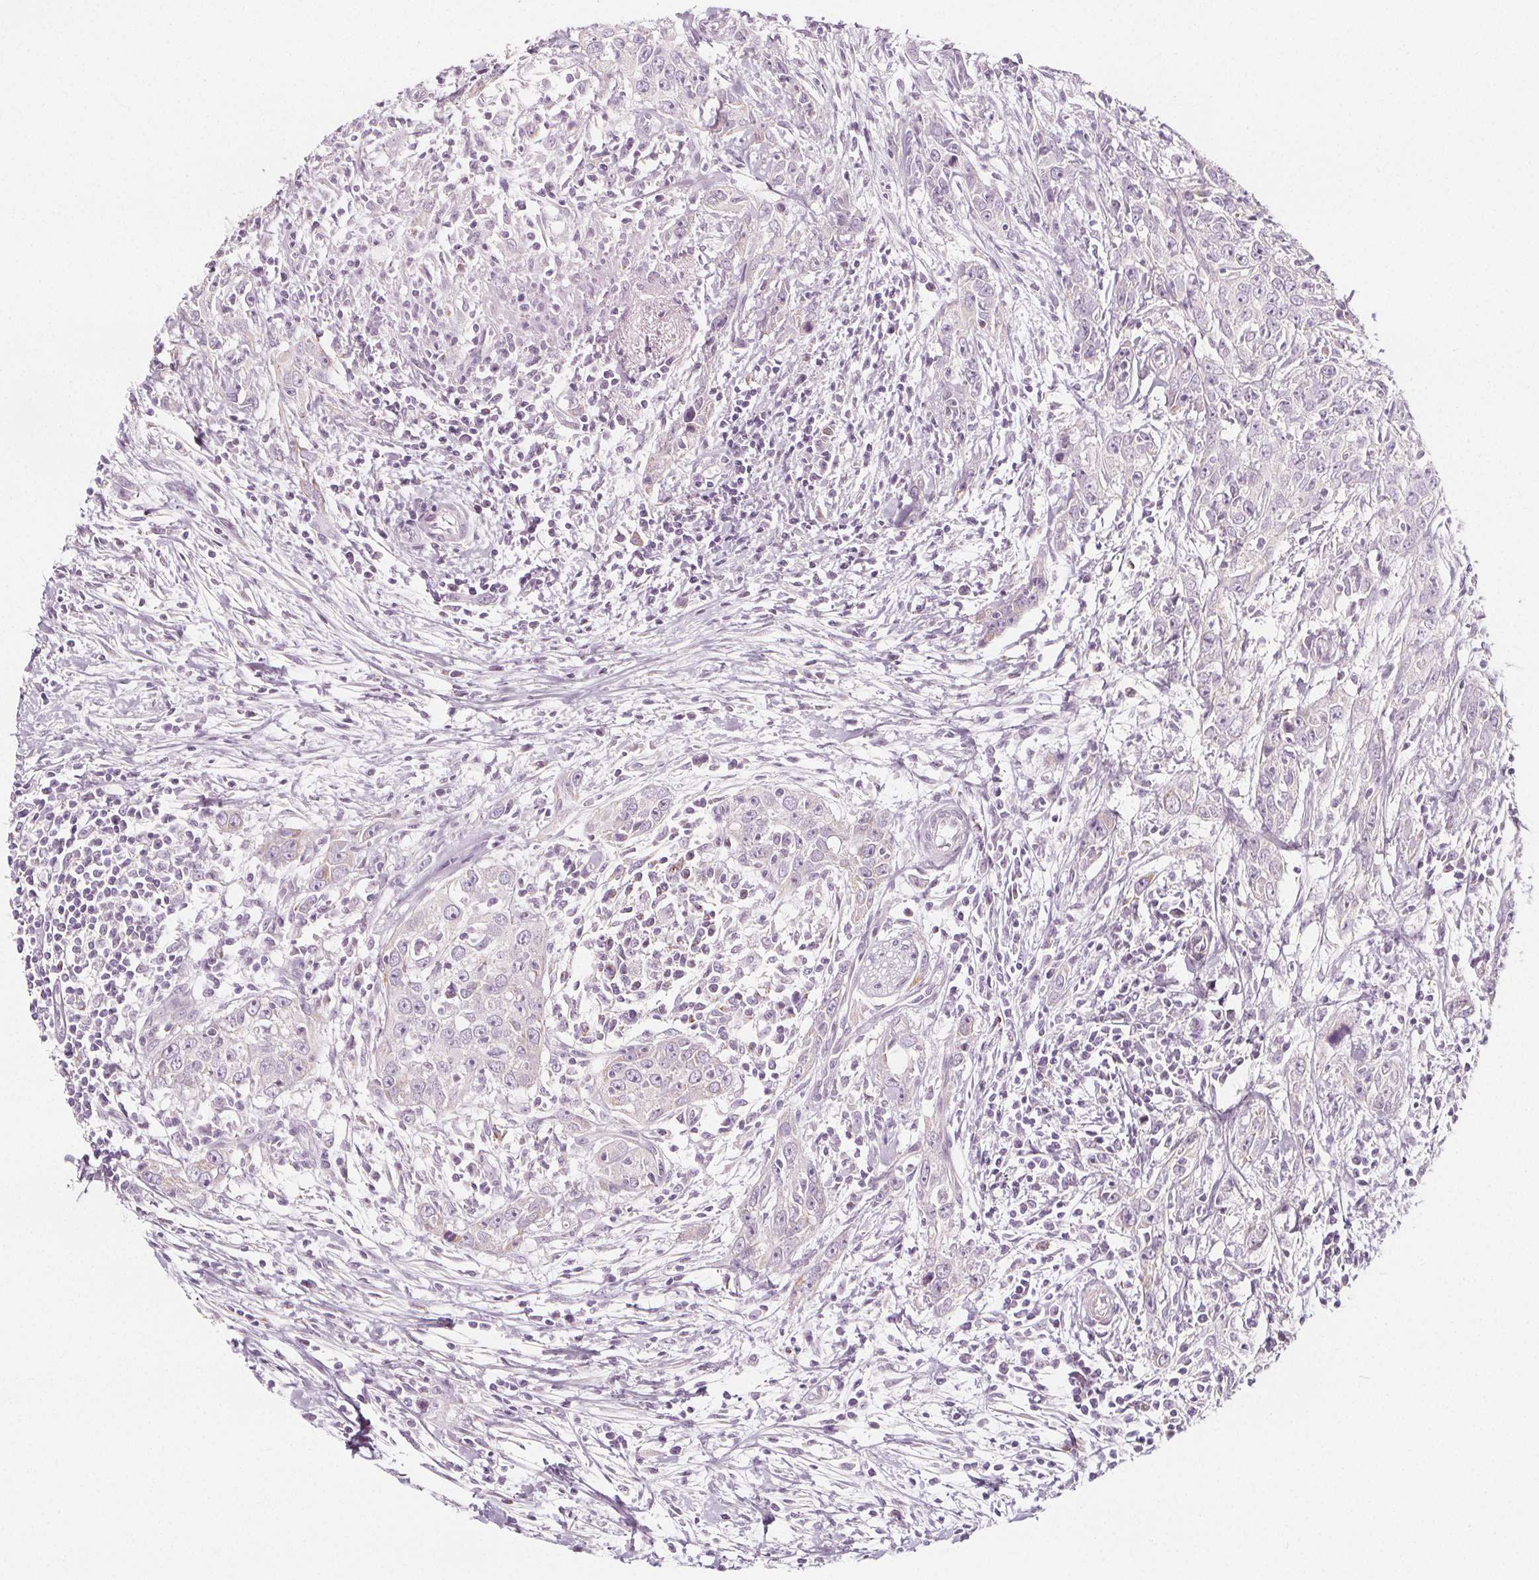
{"staining": {"intensity": "negative", "quantity": "none", "location": "none"}, "tissue": "urothelial cancer", "cell_type": "Tumor cells", "image_type": "cancer", "snomed": [{"axis": "morphology", "description": "Urothelial carcinoma, High grade"}, {"axis": "topography", "description": "Urinary bladder"}], "caption": "Protein analysis of urothelial cancer displays no significant staining in tumor cells. (DAB immunohistochemistry (IHC) with hematoxylin counter stain).", "gene": "IL17C", "patient": {"sex": "male", "age": 83}}